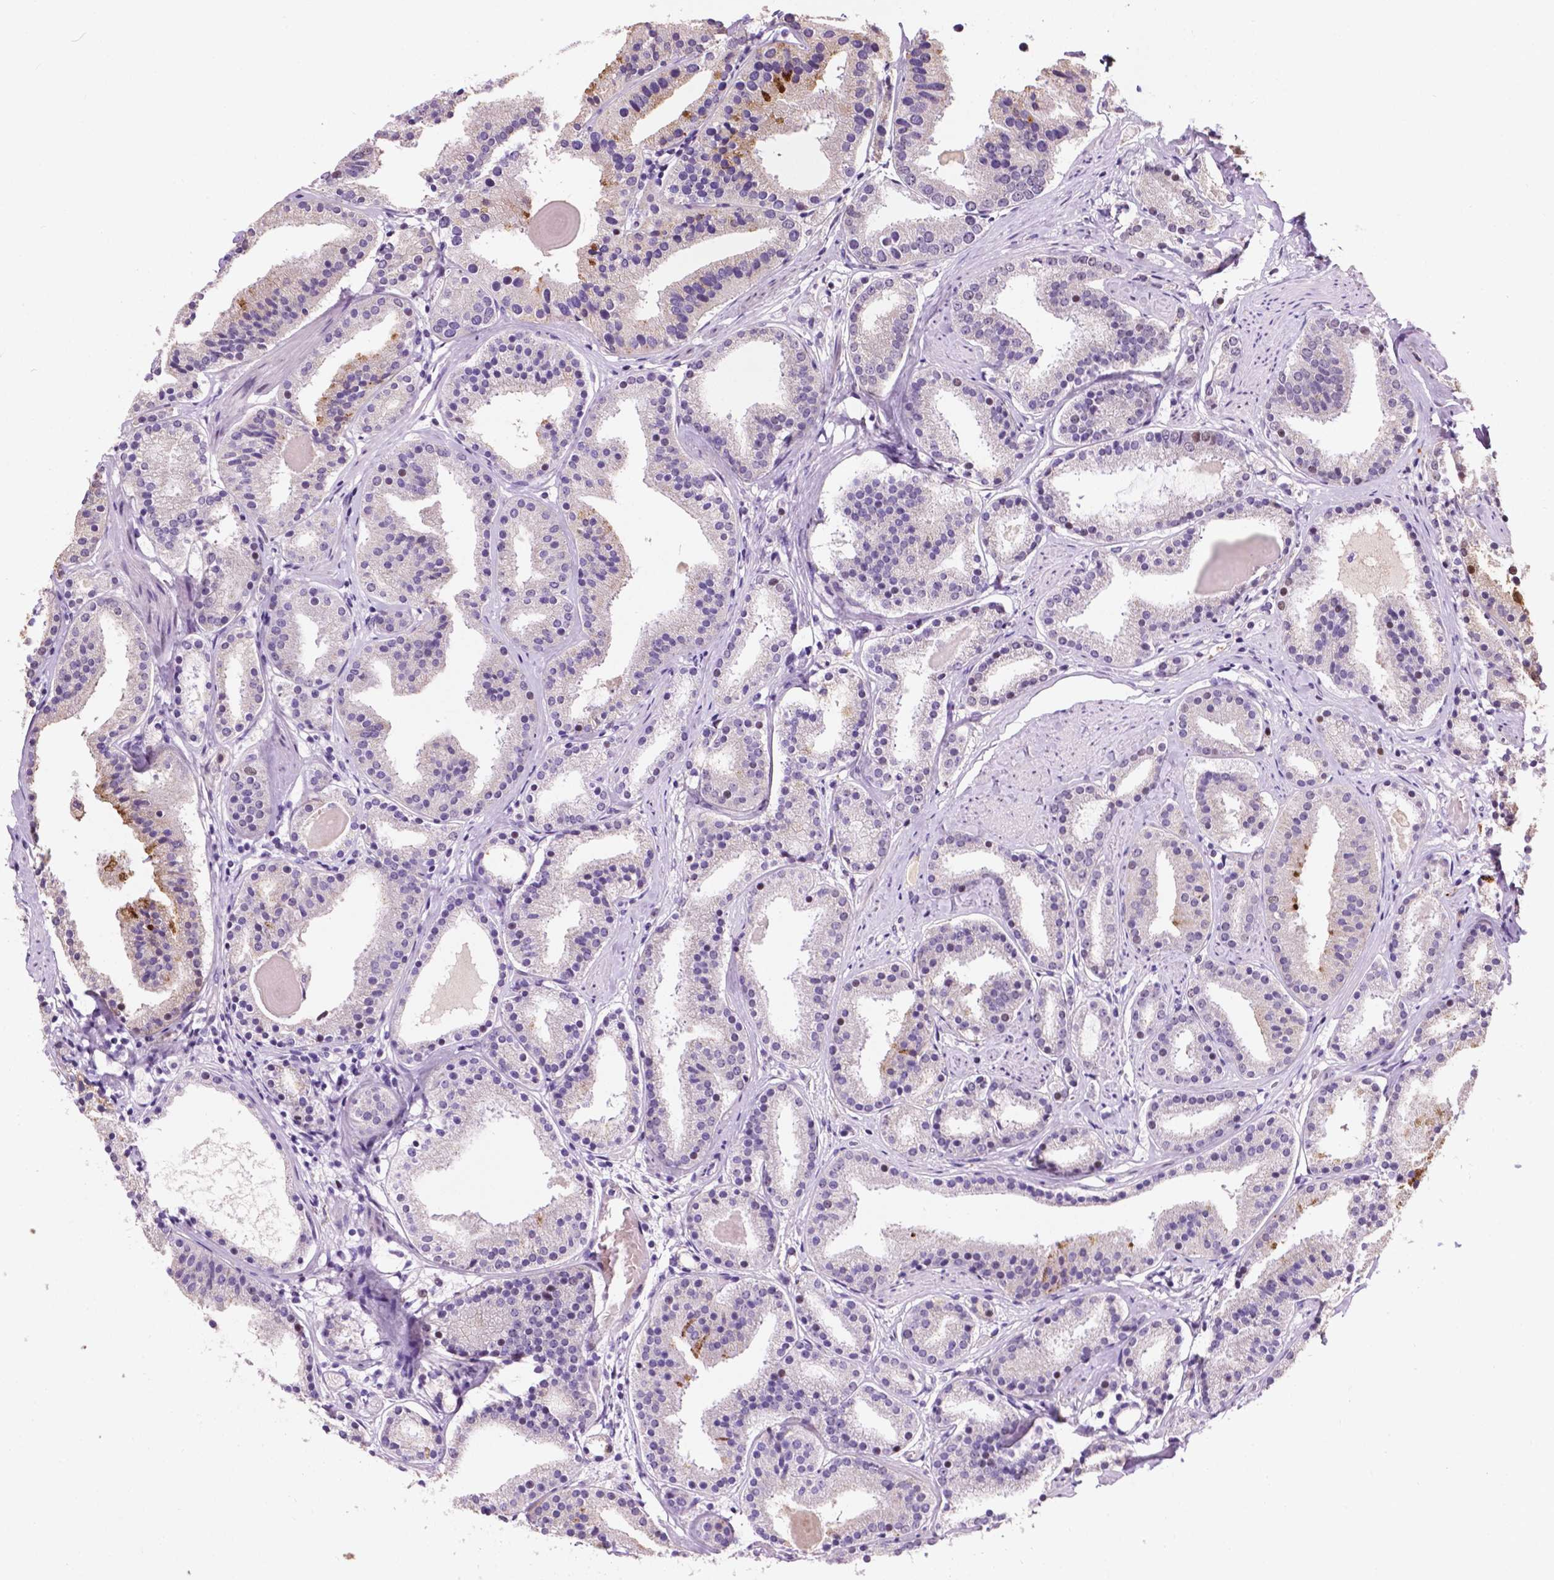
{"staining": {"intensity": "negative", "quantity": "none", "location": "none"}, "tissue": "prostate cancer", "cell_type": "Tumor cells", "image_type": "cancer", "snomed": [{"axis": "morphology", "description": "Adenocarcinoma, High grade"}, {"axis": "topography", "description": "Prostate"}], "caption": "Immunohistochemistry (IHC) micrograph of neoplastic tissue: prostate cancer stained with DAB (3,3'-diaminobenzidine) shows no significant protein positivity in tumor cells.", "gene": "SMAD3", "patient": {"sex": "male", "age": 63}}